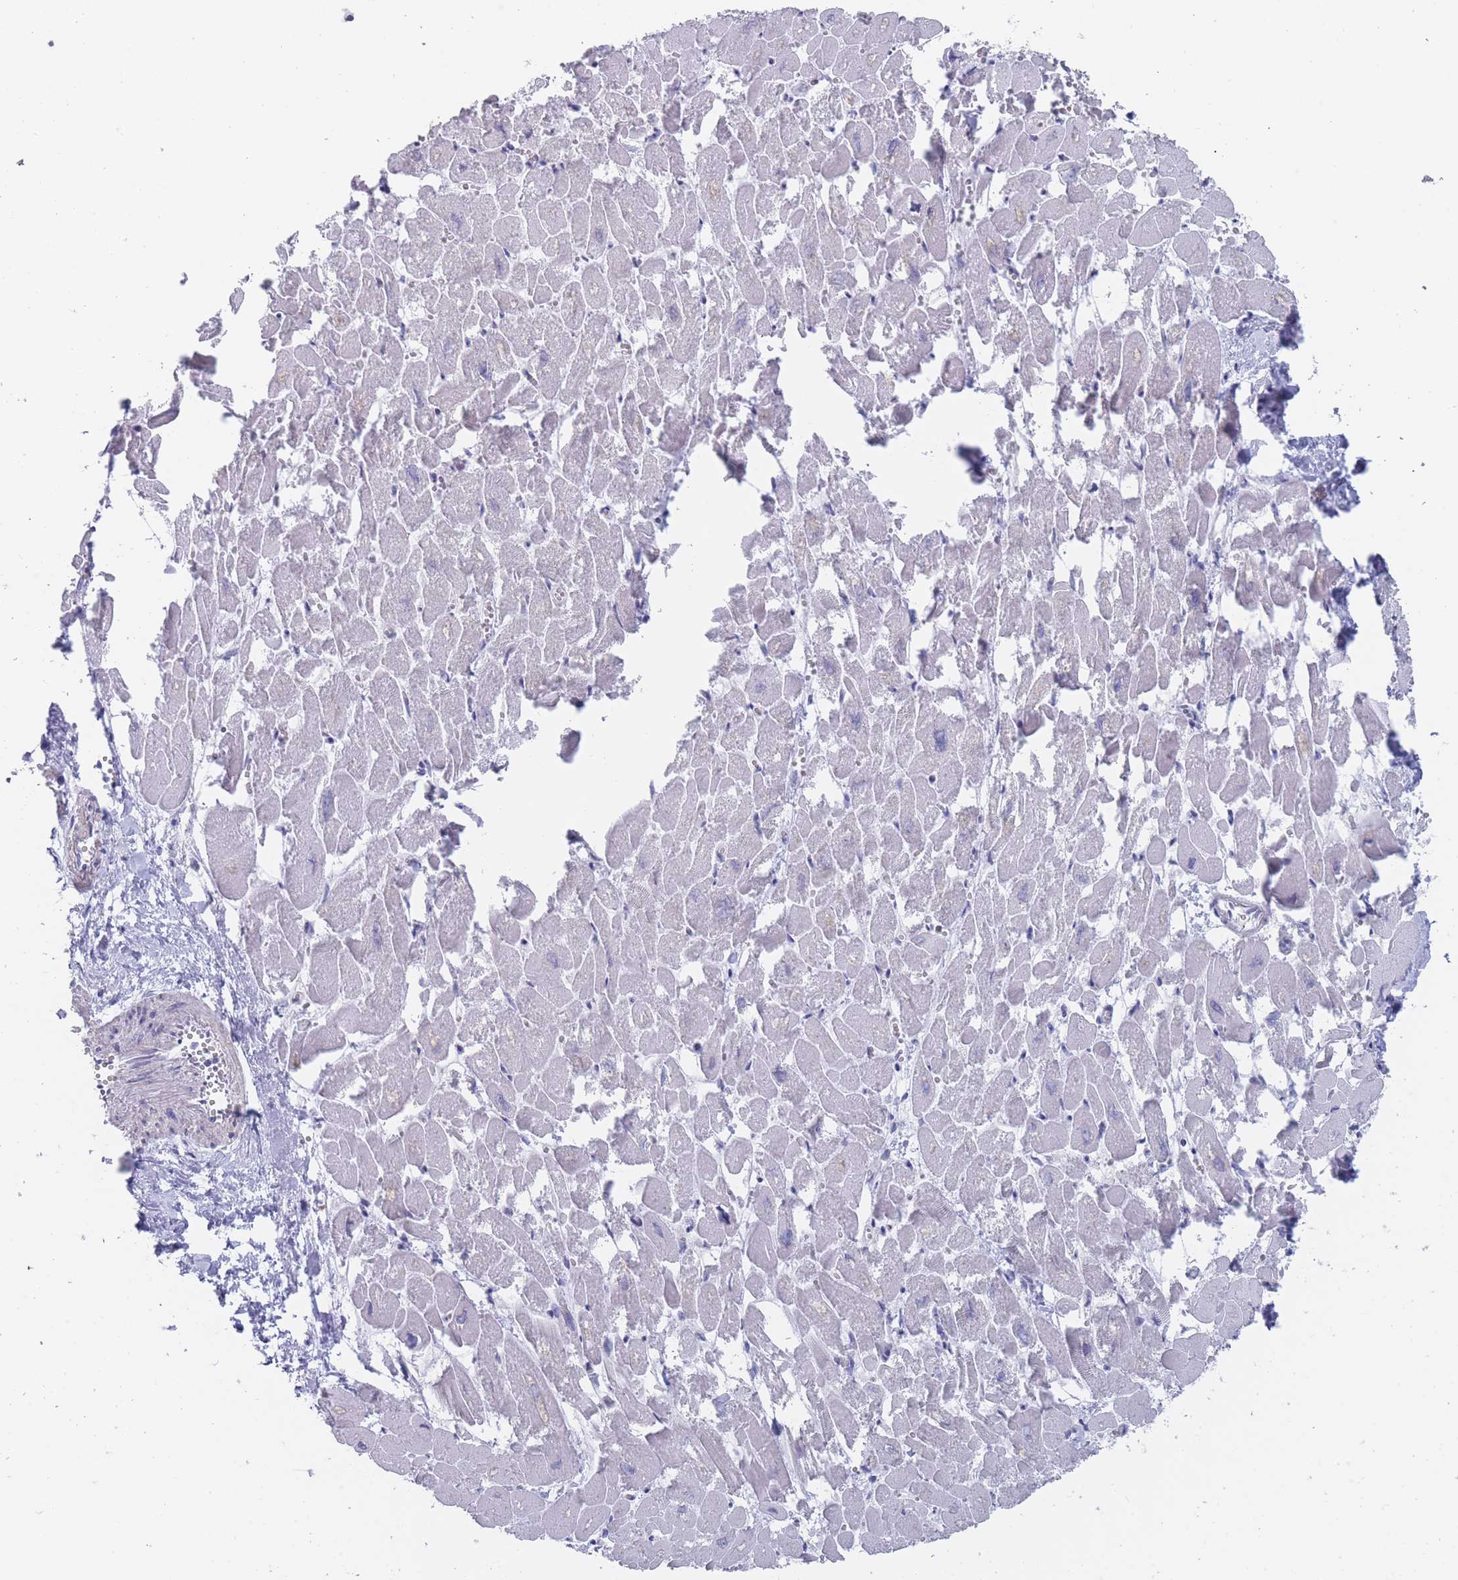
{"staining": {"intensity": "negative", "quantity": "none", "location": "none"}, "tissue": "heart muscle", "cell_type": "Cardiomyocytes", "image_type": "normal", "snomed": [{"axis": "morphology", "description": "Normal tissue, NOS"}, {"axis": "topography", "description": "Heart"}], "caption": "Unremarkable heart muscle was stained to show a protein in brown. There is no significant expression in cardiomyocytes. (Brightfield microscopy of DAB IHC at high magnification).", "gene": "PIGU", "patient": {"sex": "male", "age": 54}}